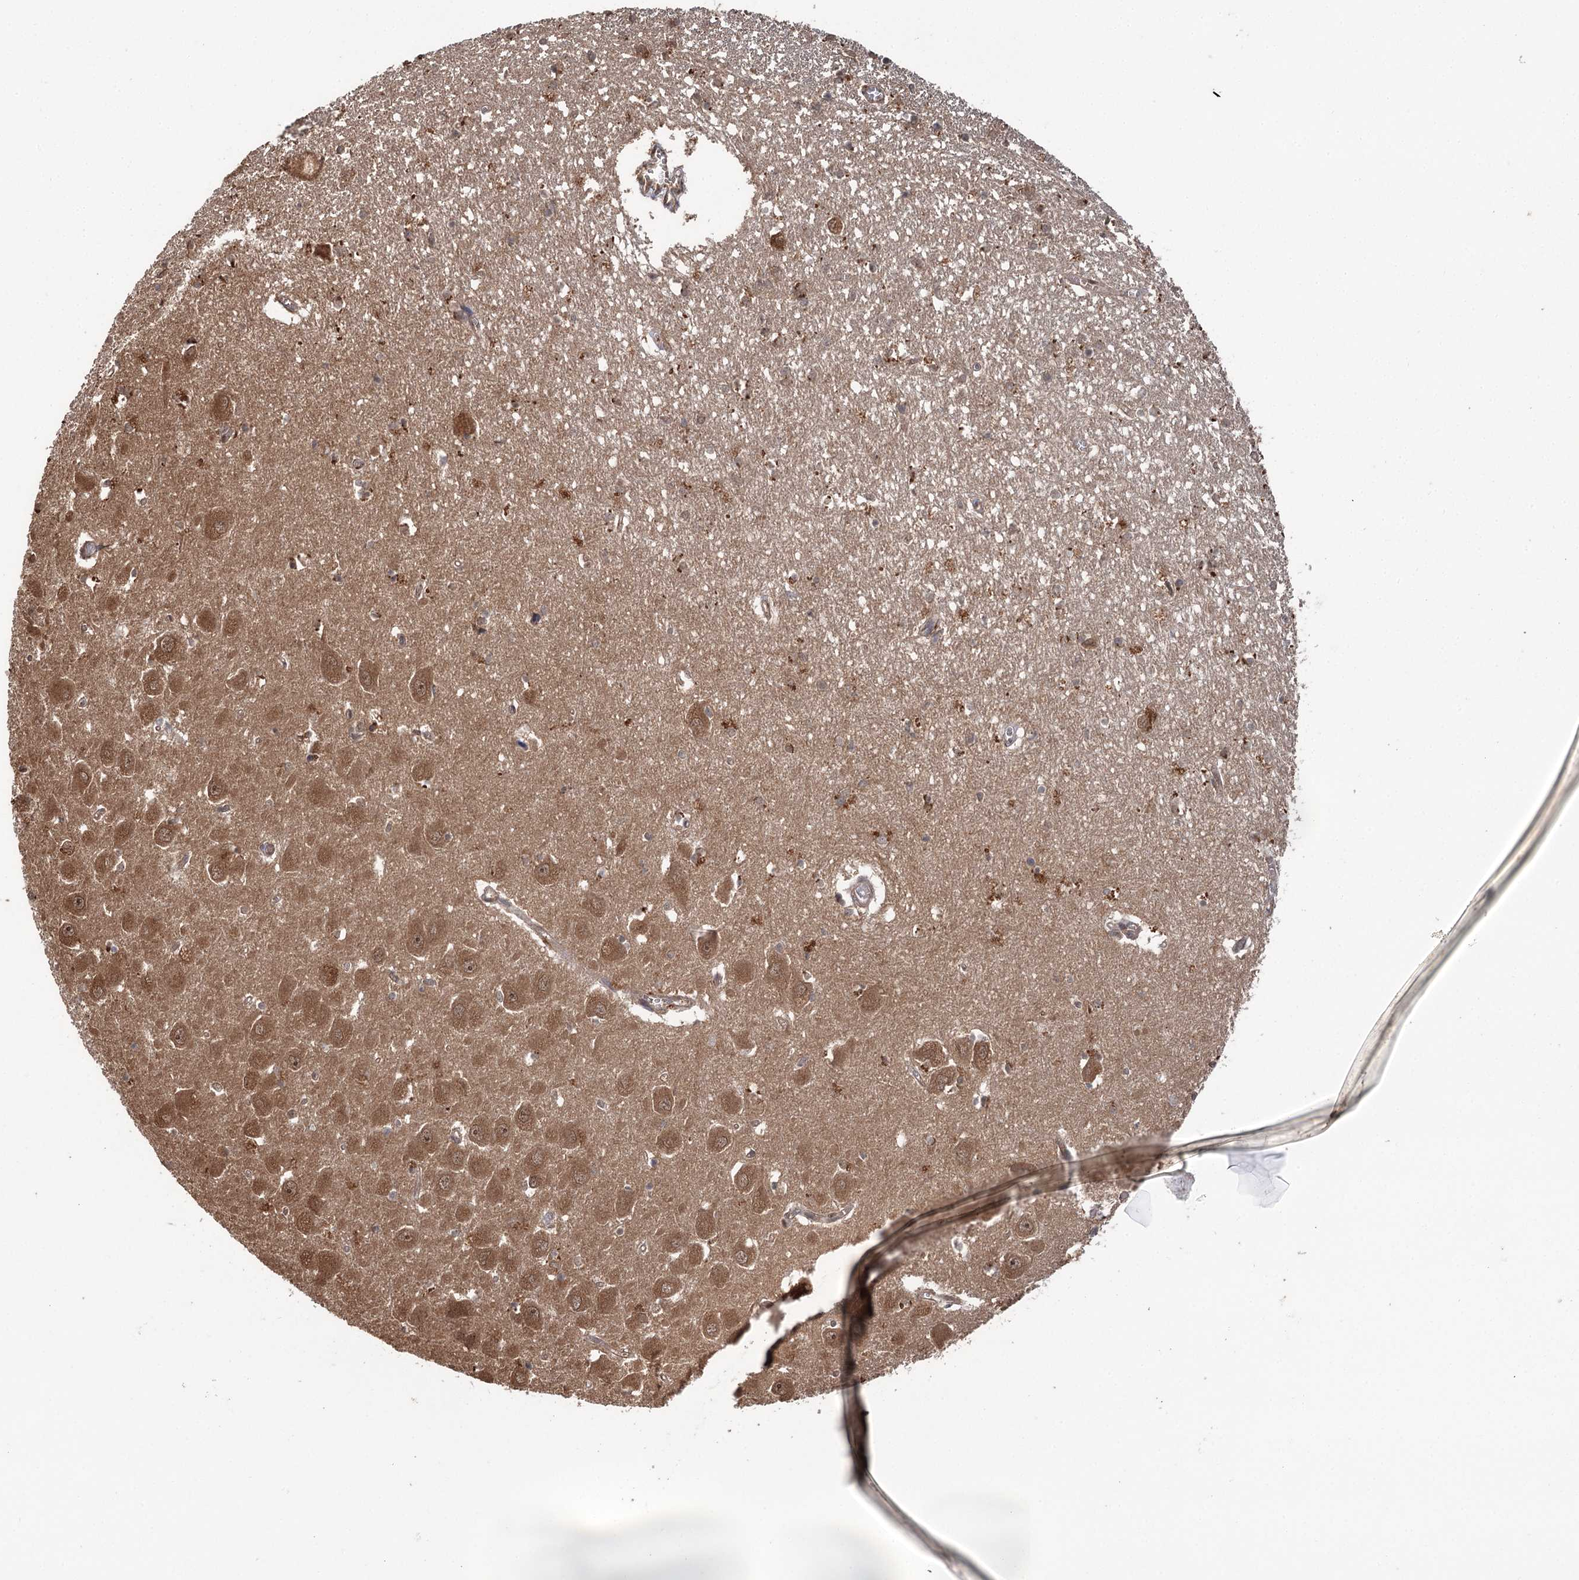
{"staining": {"intensity": "moderate", "quantity": "25%-75%", "location": "cytoplasmic/membranous,nuclear"}, "tissue": "hippocampus", "cell_type": "Glial cells", "image_type": "normal", "snomed": [{"axis": "morphology", "description": "Normal tissue, NOS"}, {"axis": "topography", "description": "Hippocampus"}], "caption": "High-power microscopy captured an immunohistochemistry (IHC) micrograph of normal hippocampus, revealing moderate cytoplasmic/membranous,nuclear positivity in approximately 25%-75% of glial cells.", "gene": "N6AMT1", "patient": {"sex": "male", "age": 70}}